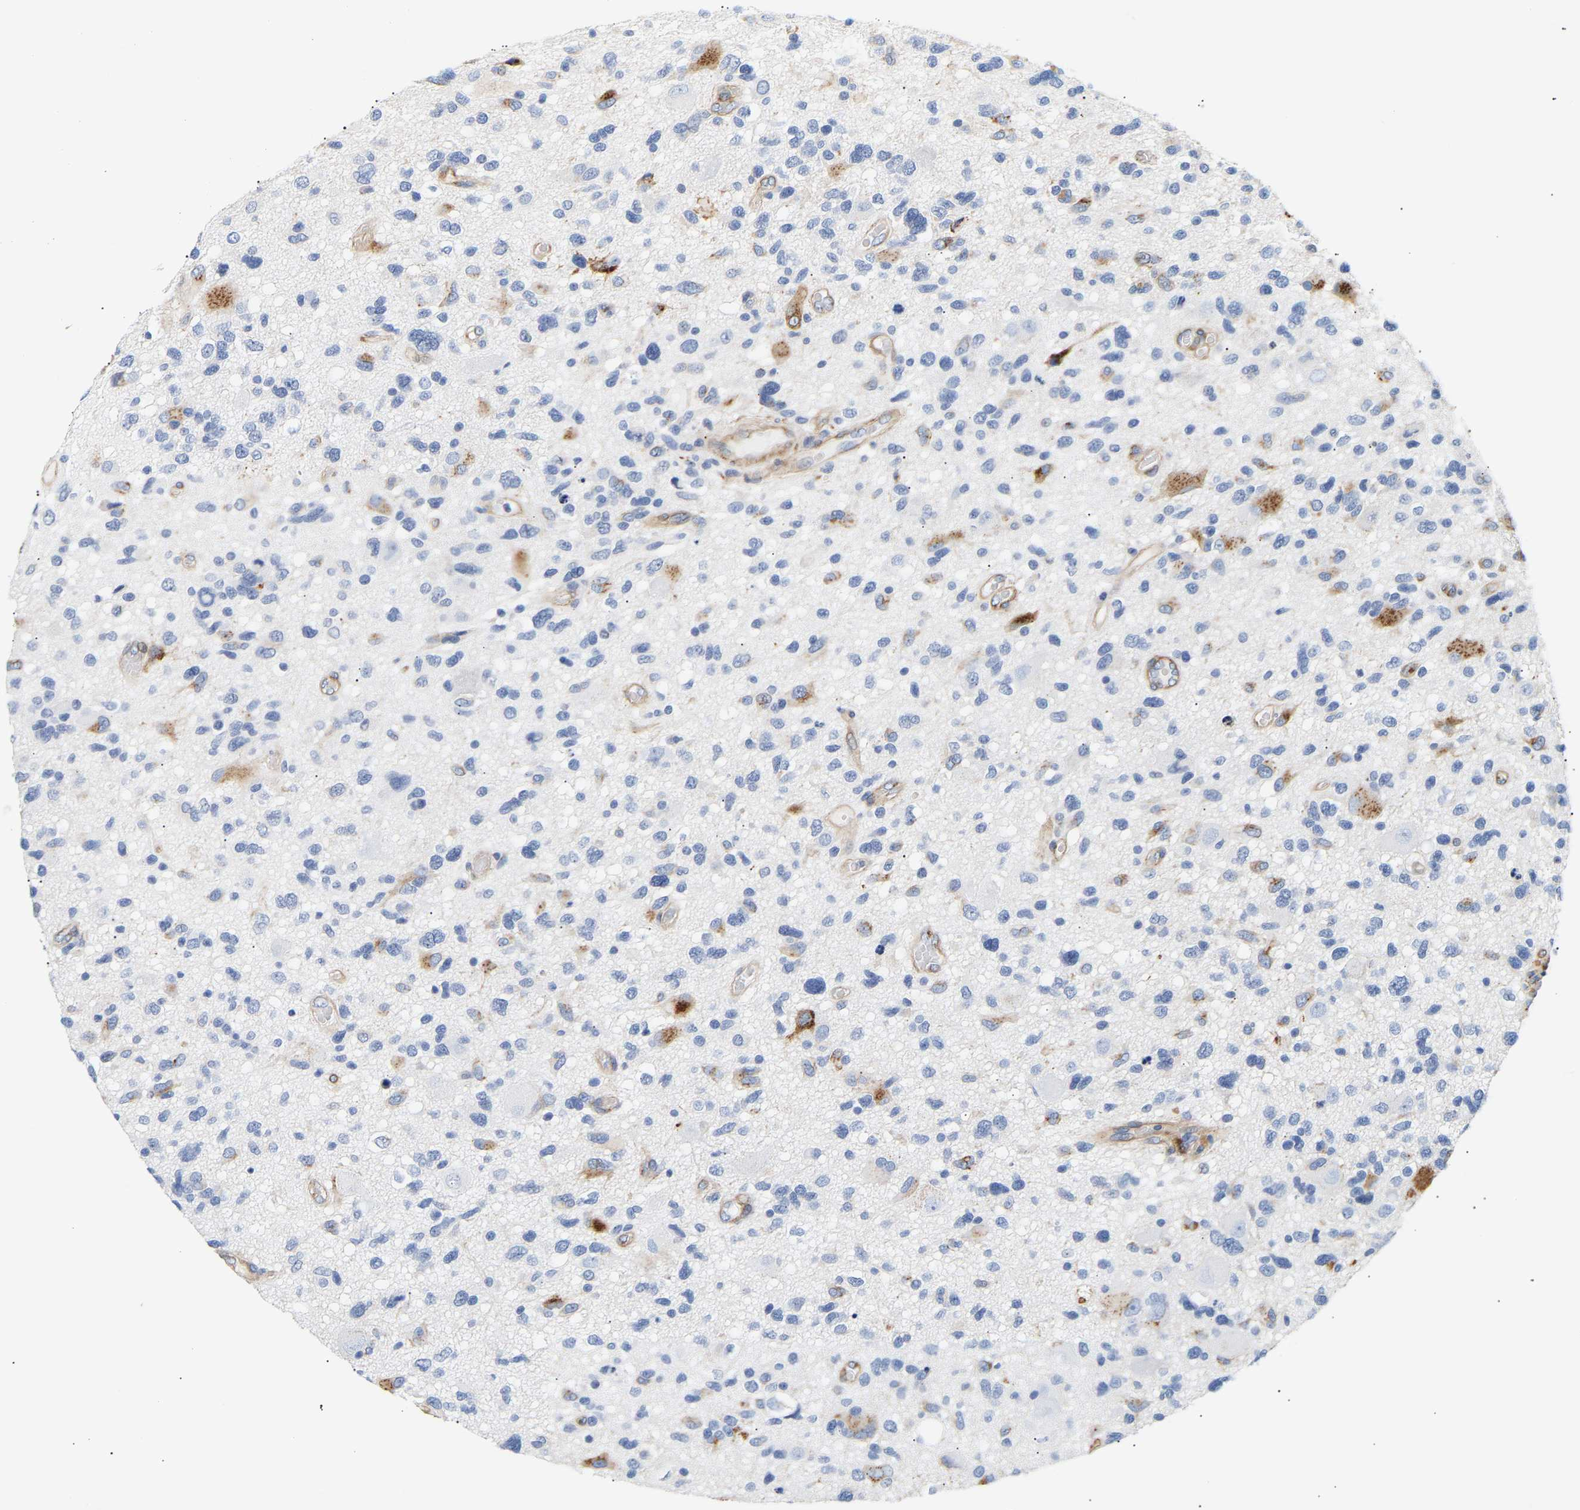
{"staining": {"intensity": "moderate", "quantity": "<25%", "location": "cytoplasmic/membranous"}, "tissue": "glioma", "cell_type": "Tumor cells", "image_type": "cancer", "snomed": [{"axis": "morphology", "description": "Glioma, malignant, High grade"}, {"axis": "topography", "description": "Brain"}], "caption": "High-magnification brightfield microscopy of glioma stained with DAB (brown) and counterstained with hematoxylin (blue). tumor cells exhibit moderate cytoplasmic/membranous expression is seen in about<25% of cells. Using DAB (brown) and hematoxylin (blue) stains, captured at high magnification using brightfield microscopy.", "gene": "IGFBP7", "patient": {"sex": "male", "age": 33}}